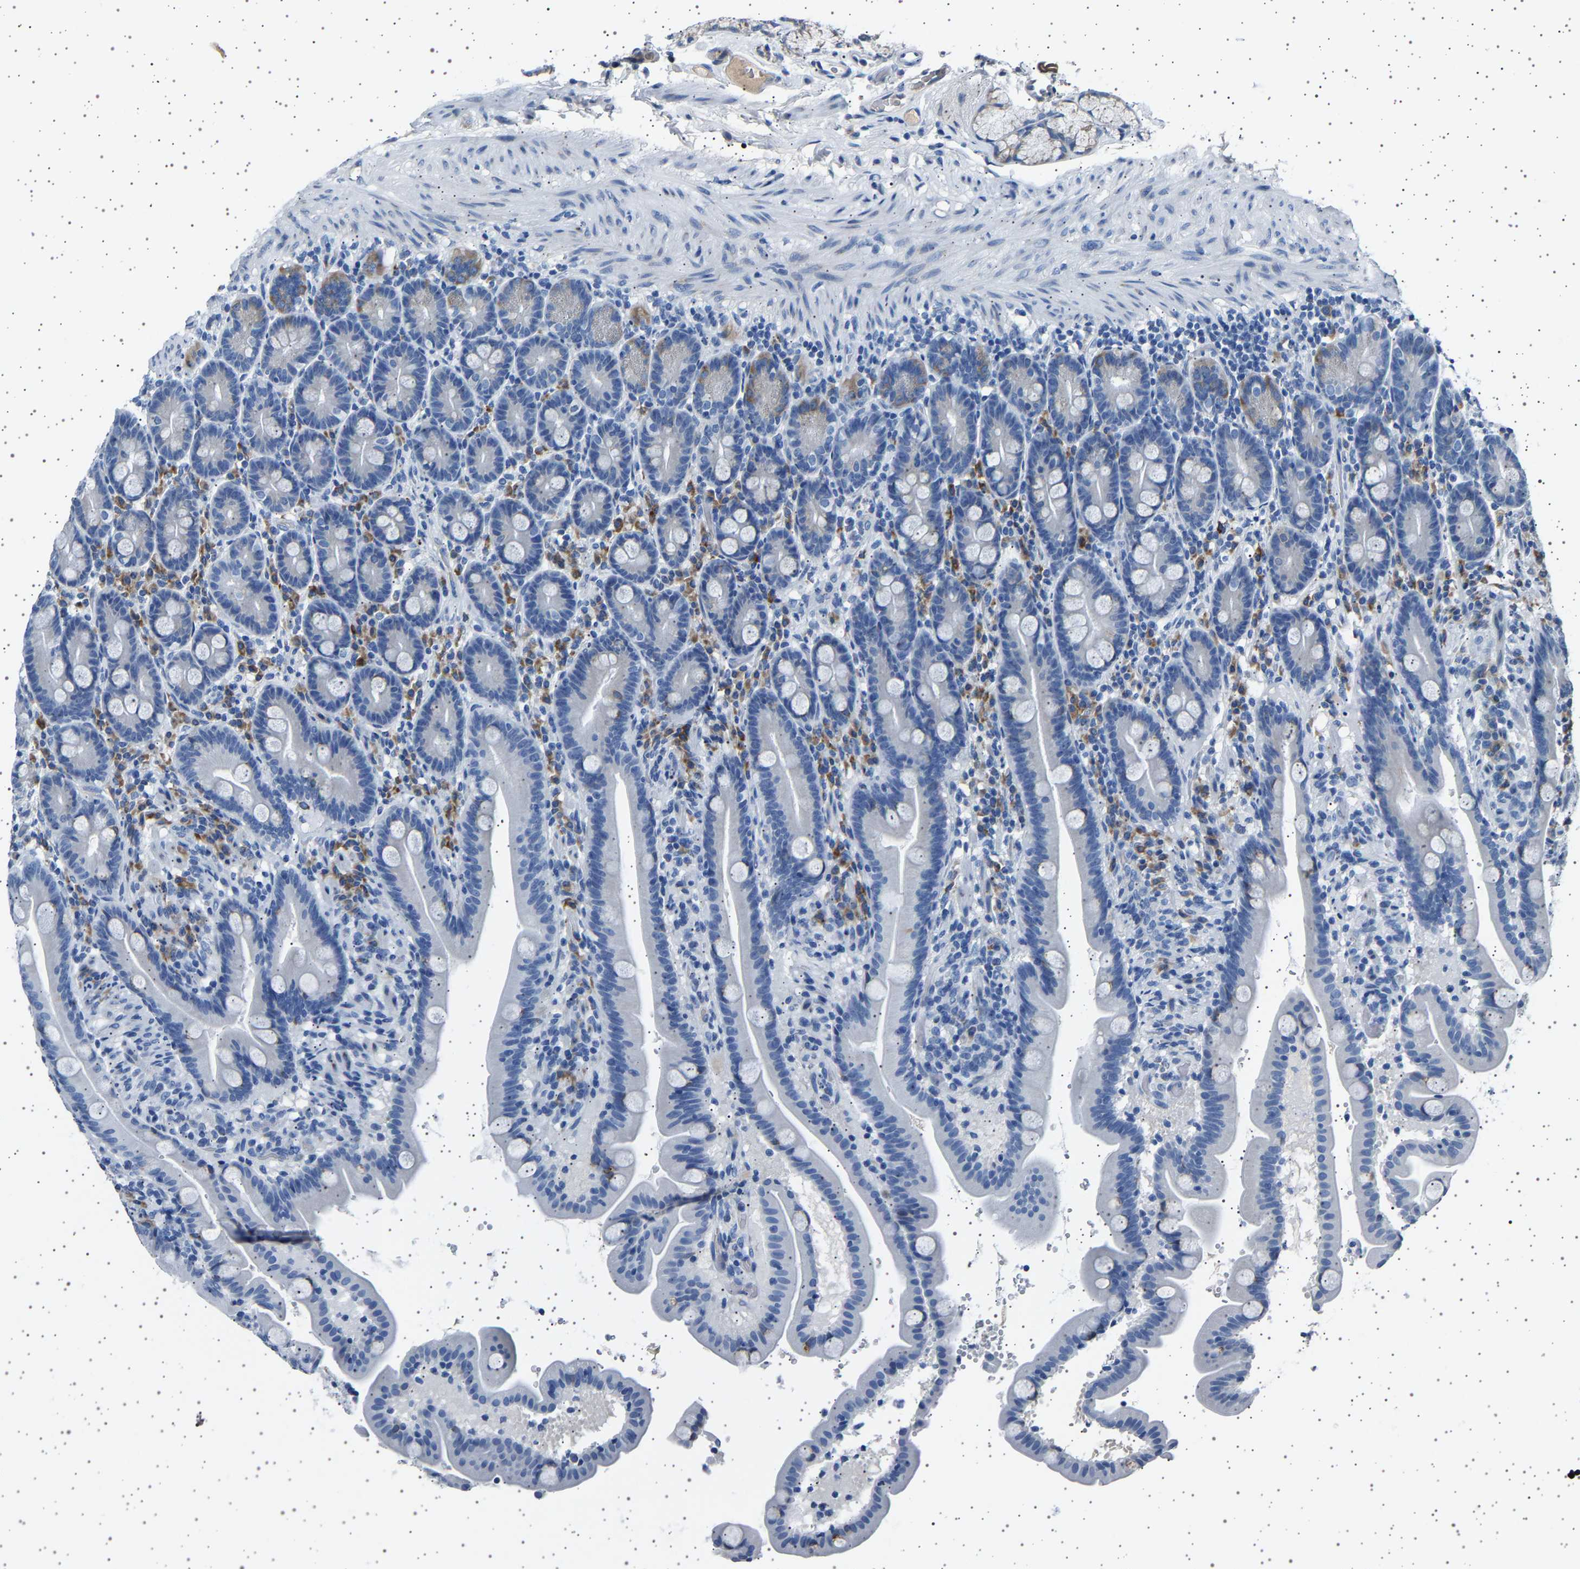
{"staining": {"intensity": "weak", "quantity": "<25%", "location": "cytoplasmic/membranous"}, "tissue": "duodenum", "cell_type": "Glandular cells", "image_type": "normal", "snomed": [{"axis": "morphology", "description": "Normal tissue, NOS"}, {"axis": "topography", "description": "Duodenum"}], "caption": "This is an IHC micrograph of unremarkable duodenum. There is no expression in glandular cells.", "gene": "FTCD", "patient": {"sex": "male", "age": 54}}